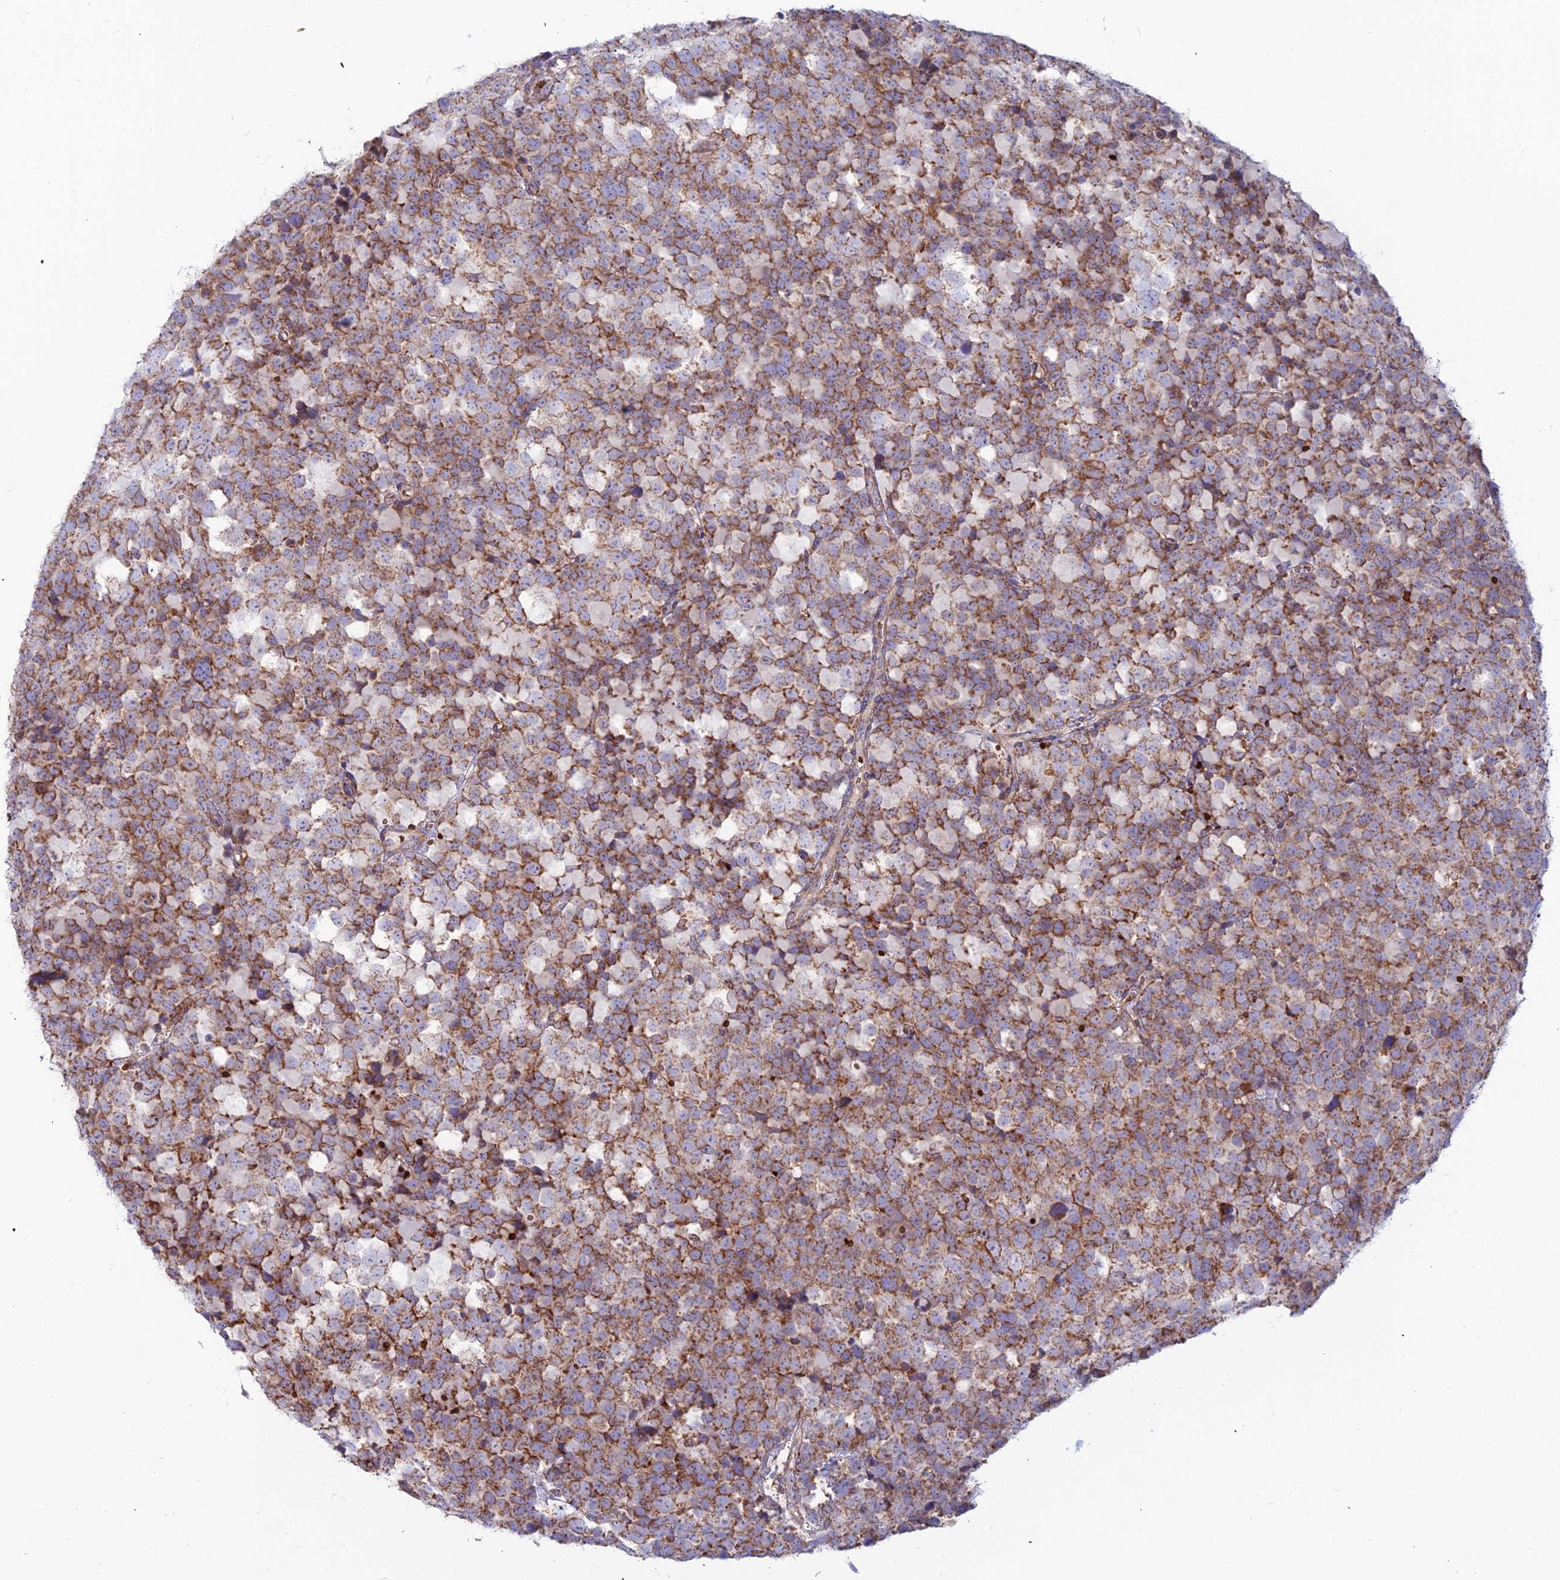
{"staining": {"intensity": "moderate", "quantity": ">75%", "location": "cytoplasmic/membranous"}, "tissue": "testis cancer", "cell_type": "Tumor cells", "image_type": "cancer", "snomed": [{"axis": "morphology", "description": "Seminoma, NOS"}, {"axis": "topography", "description": "Testis"}], "caption": "A micrograph of human testis cancer (seminoma) stained for a protein shows moderate cytoplasmic/membranous brown staining in tumor cells.", "gene": "SLC35F4", "patient": {"sex": "male", "age": 71}}